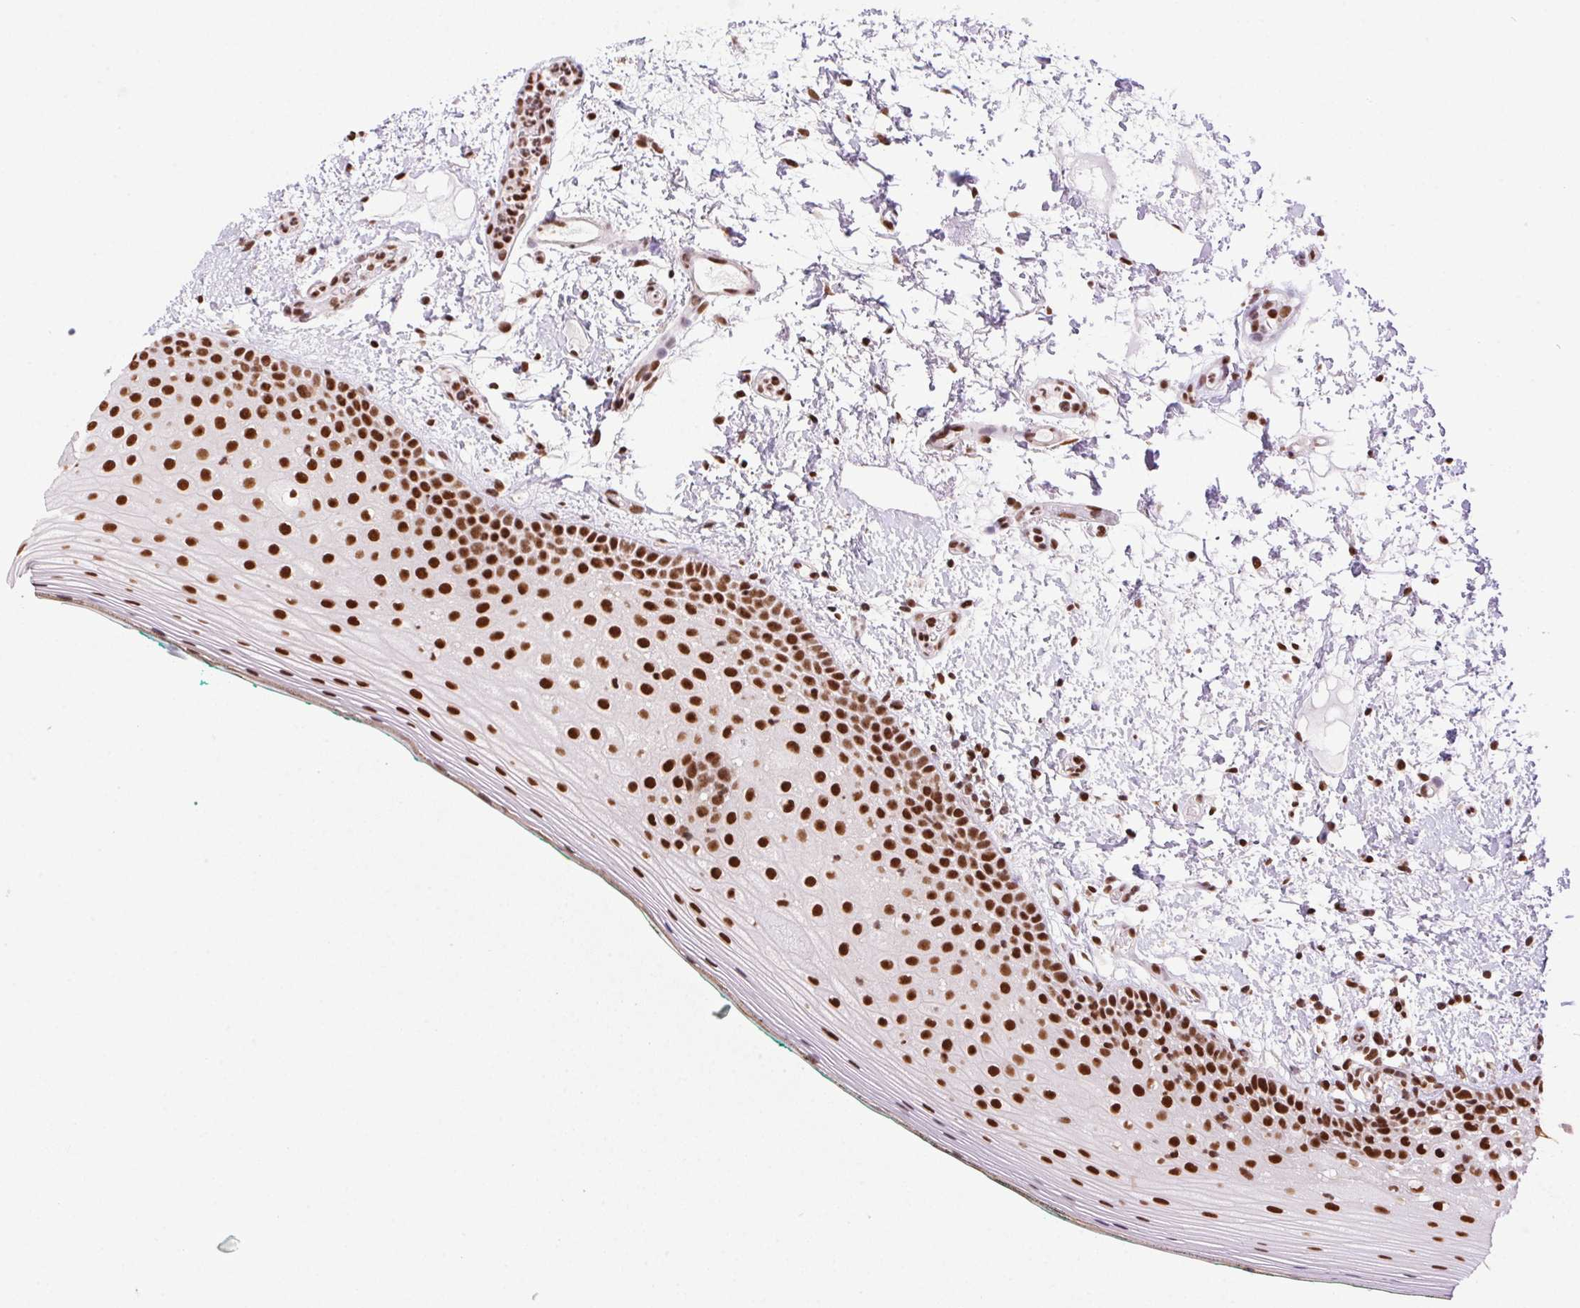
{"staining": {"intensity": "strong", "quantity": "25%-75%", "location": "nuclear"}, "tissue": "oral mucosa", "cell_type": "Squamous epithelial cells", "image_type": "normal", "snomed": [{"axis": "morphology", "description": "Normal tissue, NOS"}, {"axis": "topography", "description": "Oral tissue"}], "caption": "High-magnification brightfield microscopy of unremarkable oral mucosa stained with DAB (brown) and counterstained with hematoxylin (blue). squamous epithelial cells exhibit strong nuclear staining is identified in about25%-75% of cells. Using DAB (3,3'-diaminobenzidine) (brown) and hematoxylin (blue) stains, captured at high magnification using brightfield microscopy.", "gene": "ZNF207", "patient": {"sex": "female", "age": 83}}